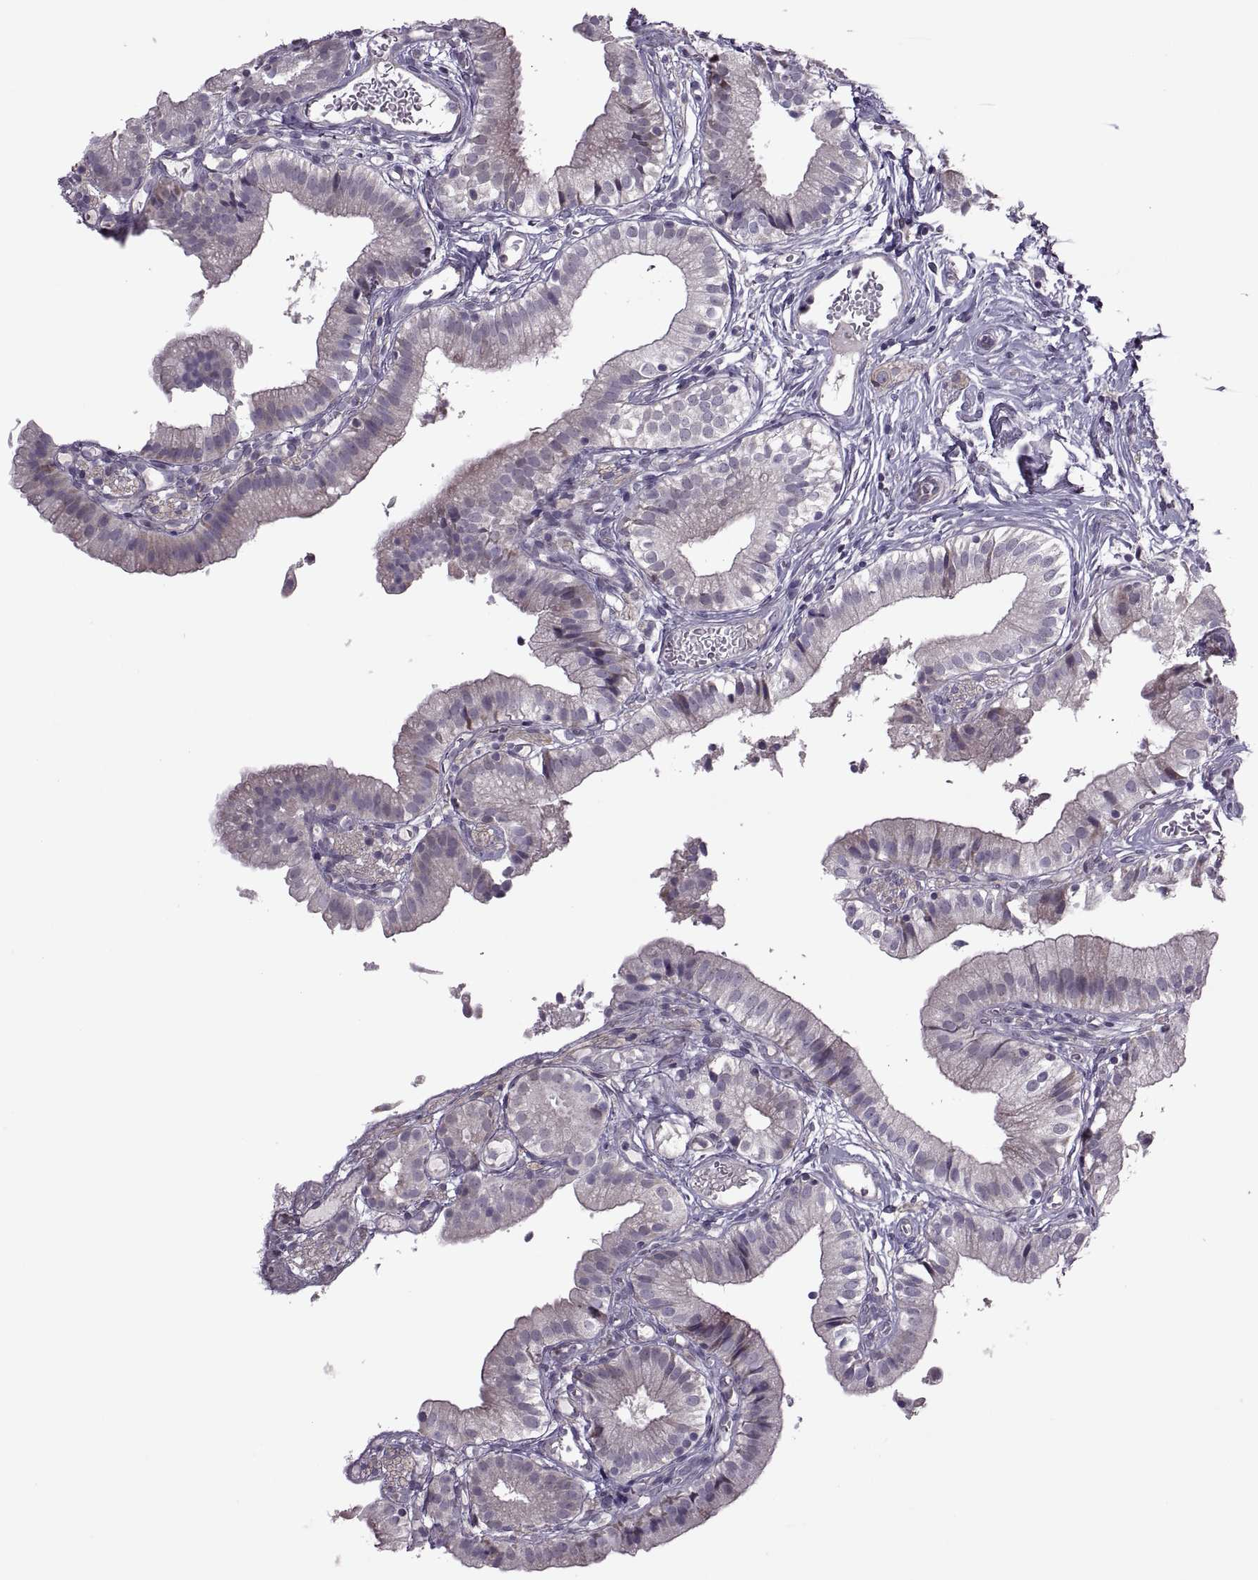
{"staining": {"intensity": "negative", "quantity": "none", "location": "none"}, "tissue": "gallbladder", "cell_type": "Glandular cells", "image_type": "normal", "snomed": [{"axis": "morphology", "description": "Normal tissue, NOS"}, {"axis": "topography", "description": "Gallbladder"}], "caption": "Glandular cells show no significant protein staining in normal gallbladder. (Immunohistochemistry, brightfield microscopy, high magnification).", "gene": "ODF3", "patient": {"sex": "female", "age": 47}}